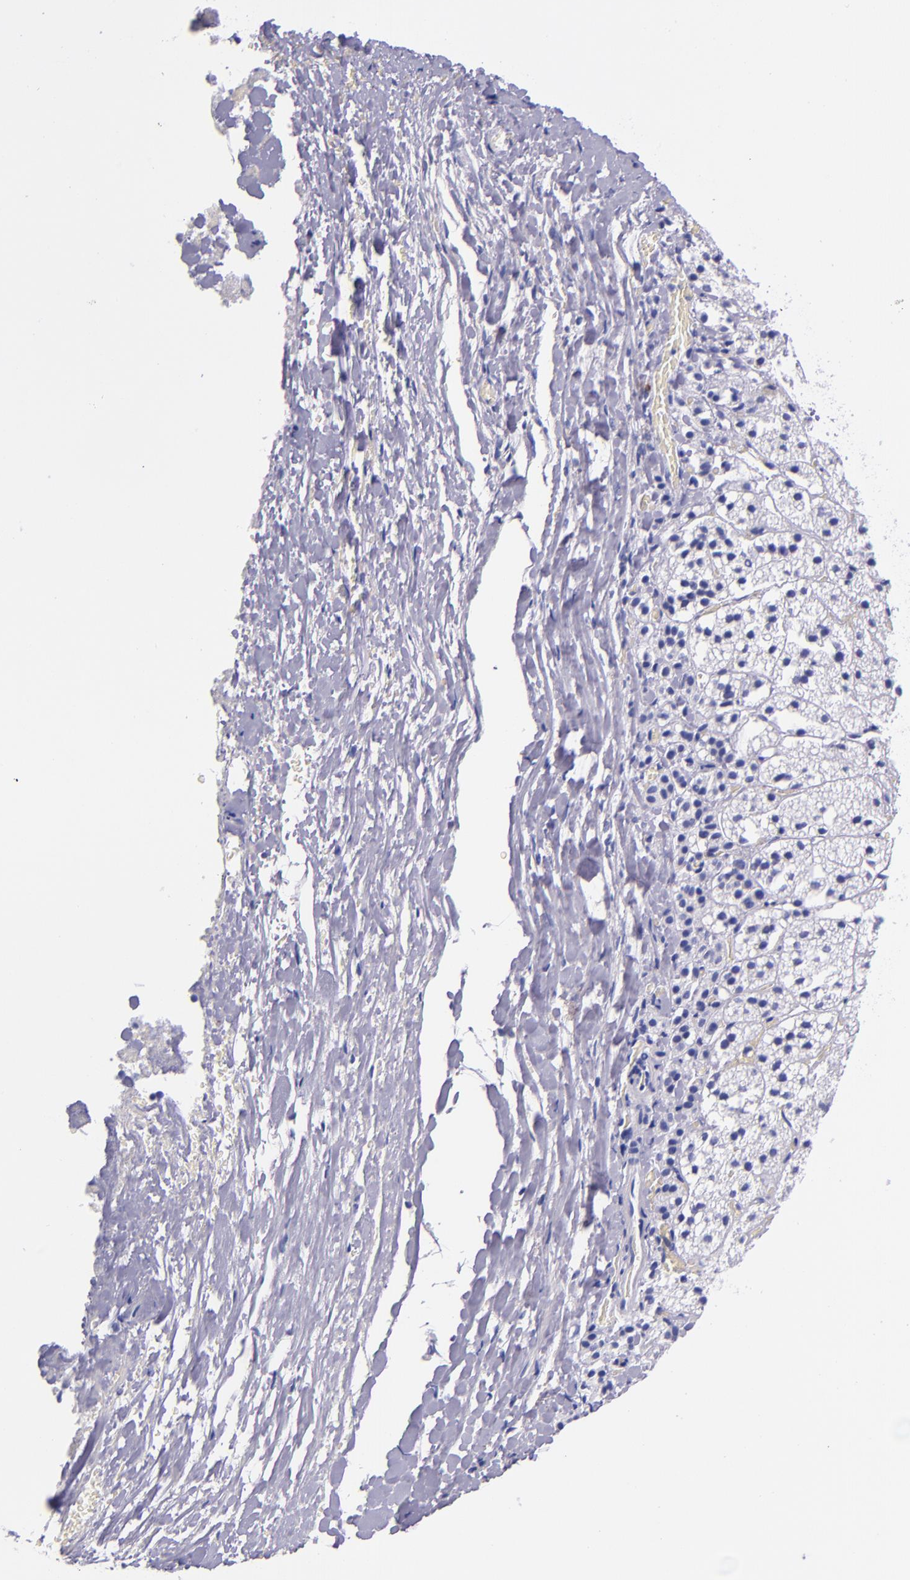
{"staining": {"intensity": "negative", "quantity": "none", "location": "none"}, "tissue": "adrenal gland", "cell_type": "Glandular cells", "image_type": "normal", "snomed": [{"axis": "morphology", "description": "Normal tissue, NOS"}, {"axis": "topography", "description": "Adrenal gland"}], "caption": "Immunohistochemical staining of benign adrenal gland exhibits no significant staining in glandular cells.", "gene": "SLPI", "patient": {"sex": "female", "age": 44}}